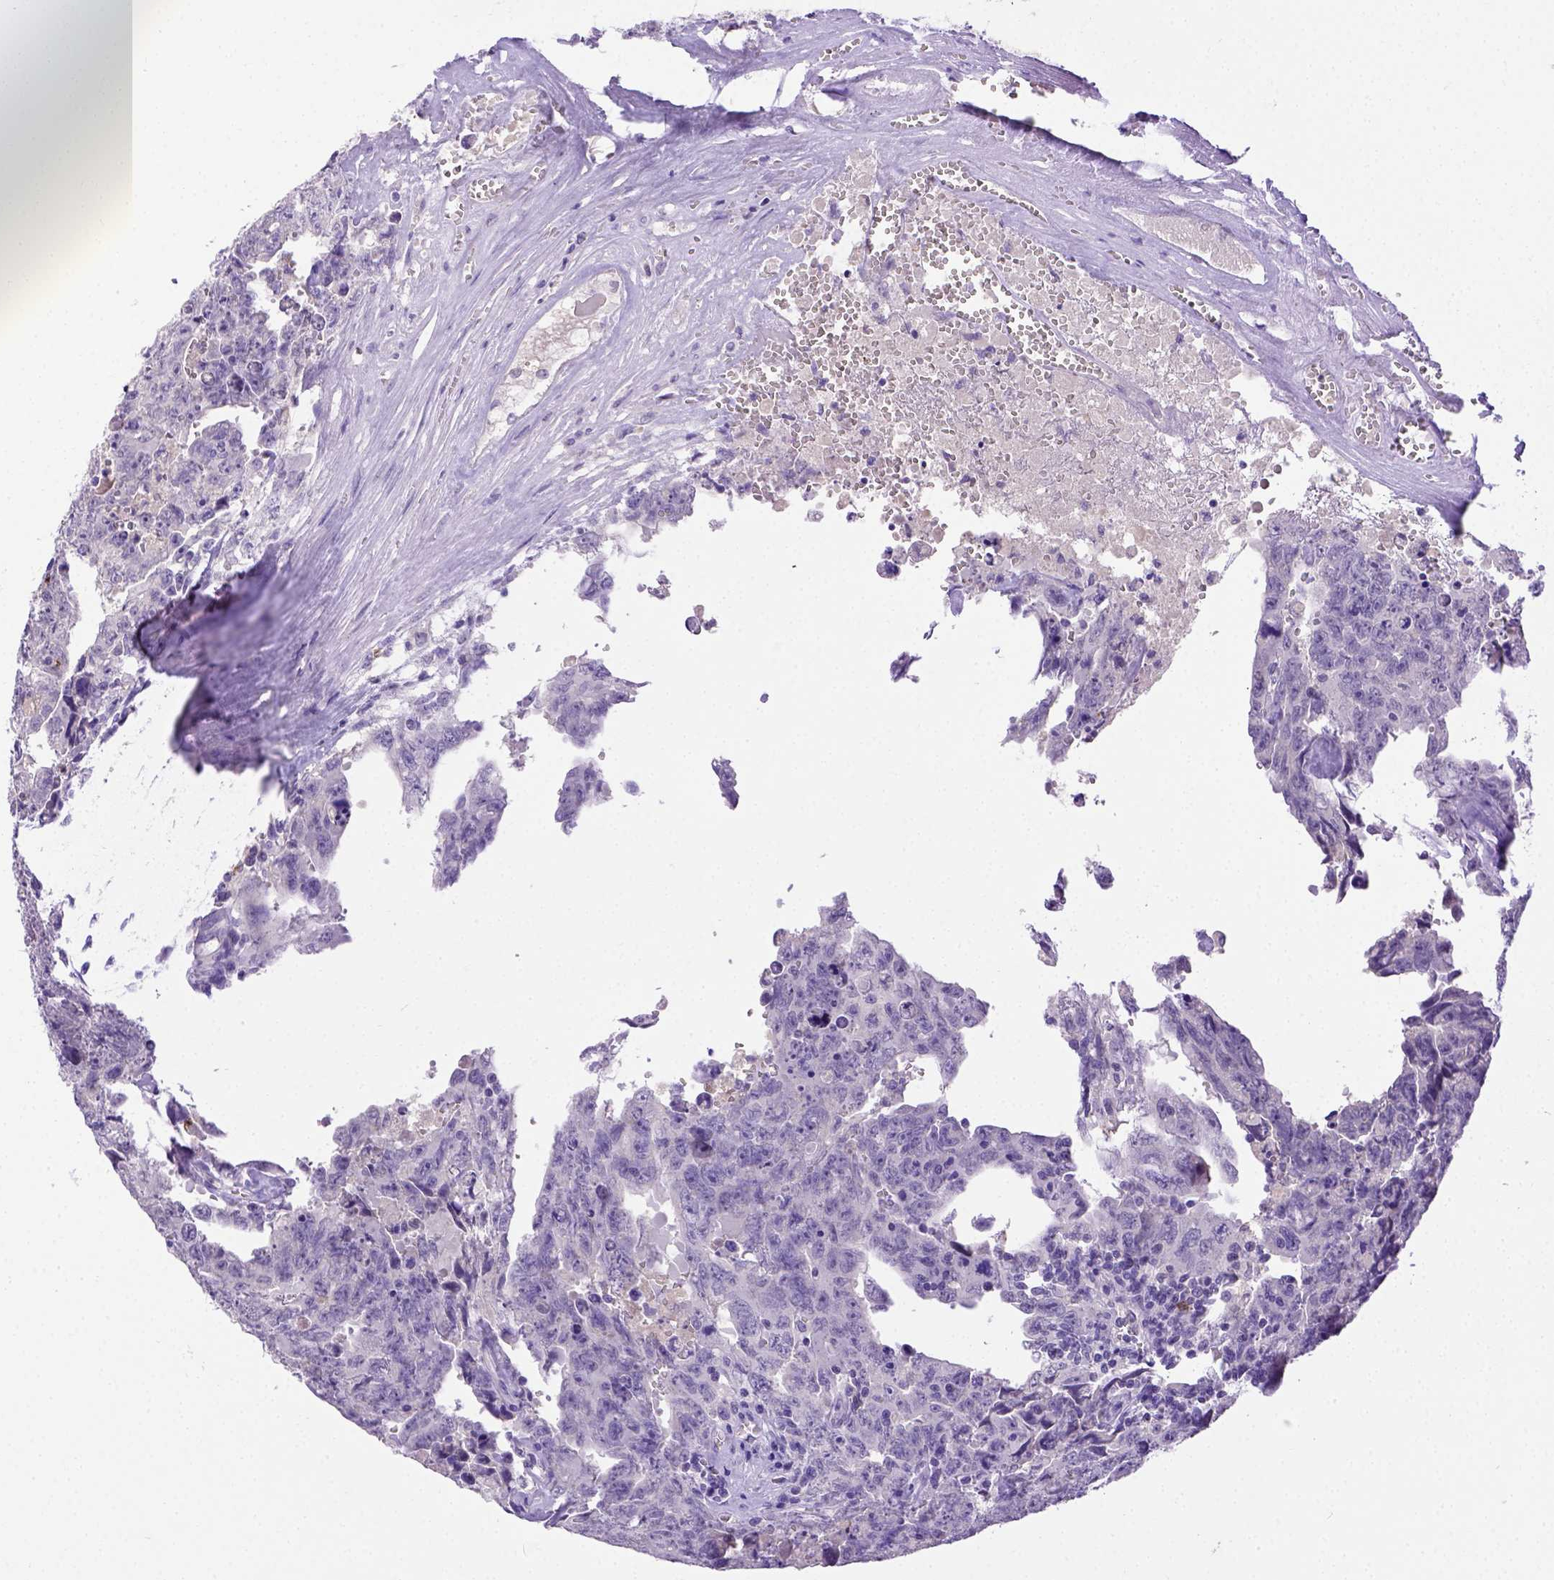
{"staining": {"intensity": "negative", "quantity": "none", "location": "none"}, "tissue": "testis cancer", "cell_type": "Tumor cells", "image_type": "cancer", "snomed": [{"axis": "morphology", "description": "Carcinoma, Embryonal, NOS"}, {"axis": "topography", "description": "Testis"}], "caption": "Testis cancer was stained to show a protein in brown. There is no significant staining in tumor cells.", "gene": "B3GAT1", "patient": {"sex": "male", "age": 24}}